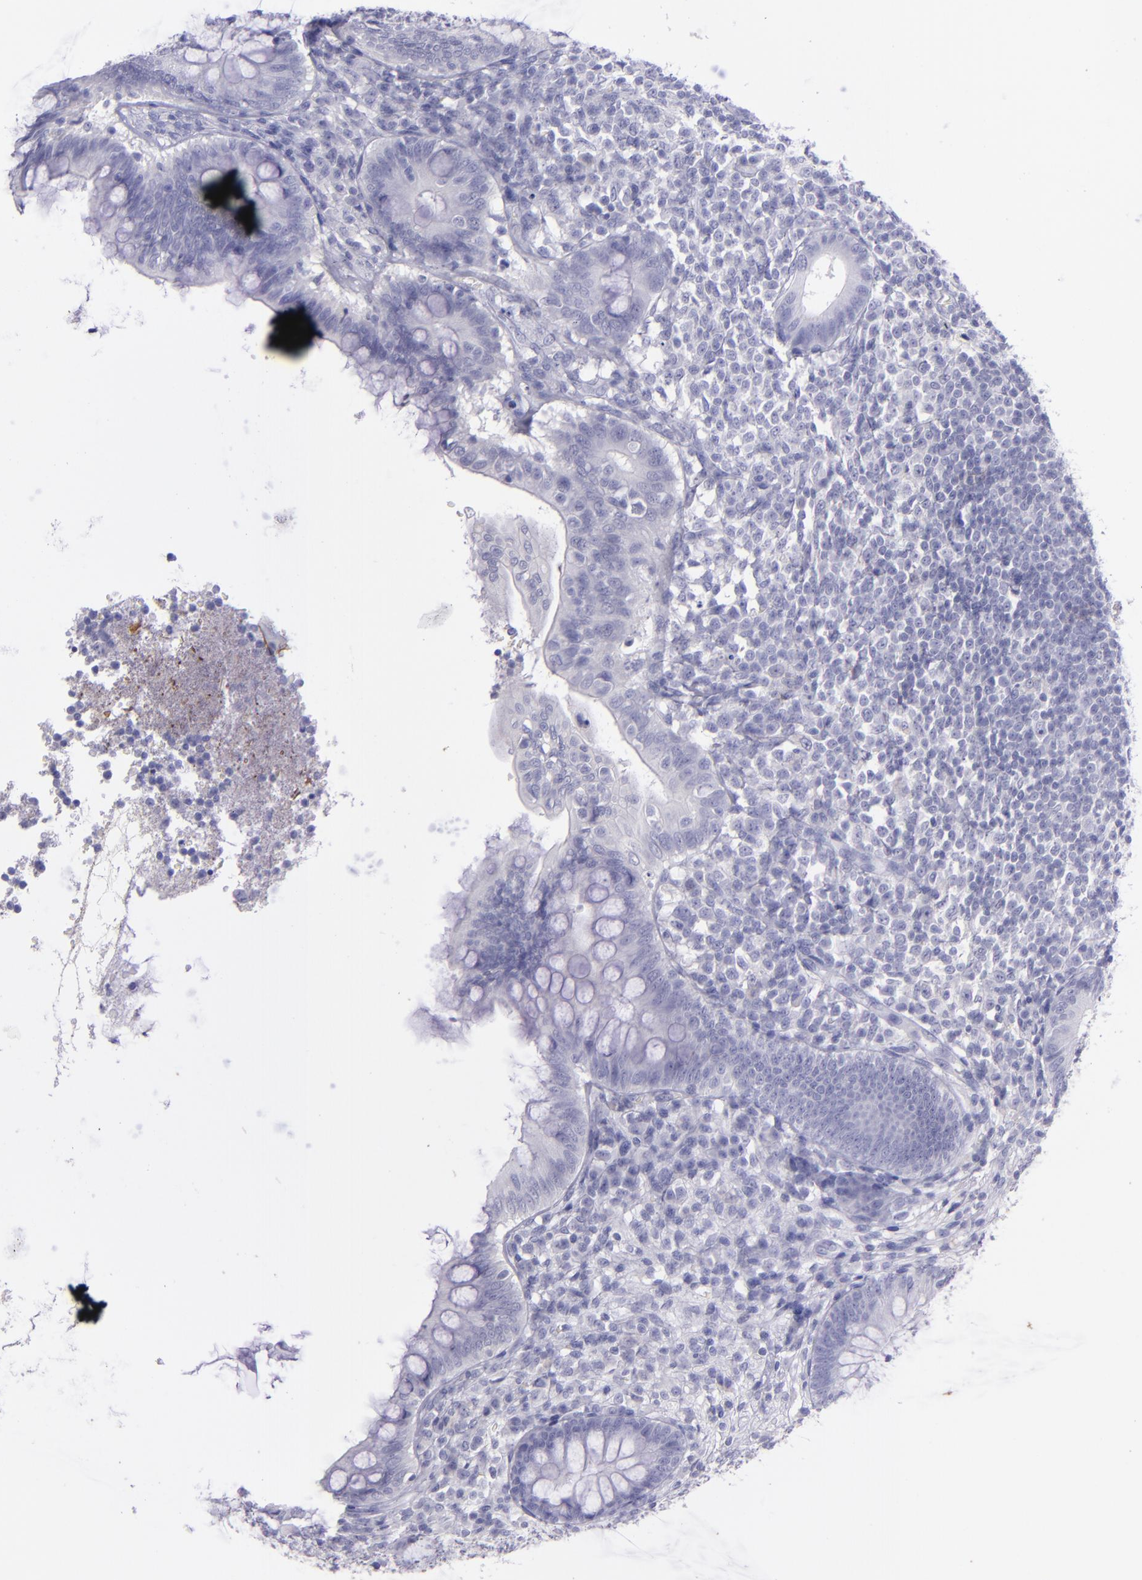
{"staining": {"intensity": "negative", "quantity": "none", "location": "none"}, "tissue": "appendix", "cell_type": "Glandular cells", "image_type": "normal", "snomed": [{"axis": "morphology", "description": "Normal tissue, NOS"}, {"axis": "topography", "description": "Appendix"}], "caption": "Immunohistochemistry photomicrograph of normal appendix stained for a protein (brown), which demonstrates no staining in glandular cells.", "gene": "TNNT3", "patient": {"sex": "female", "age": 66}}